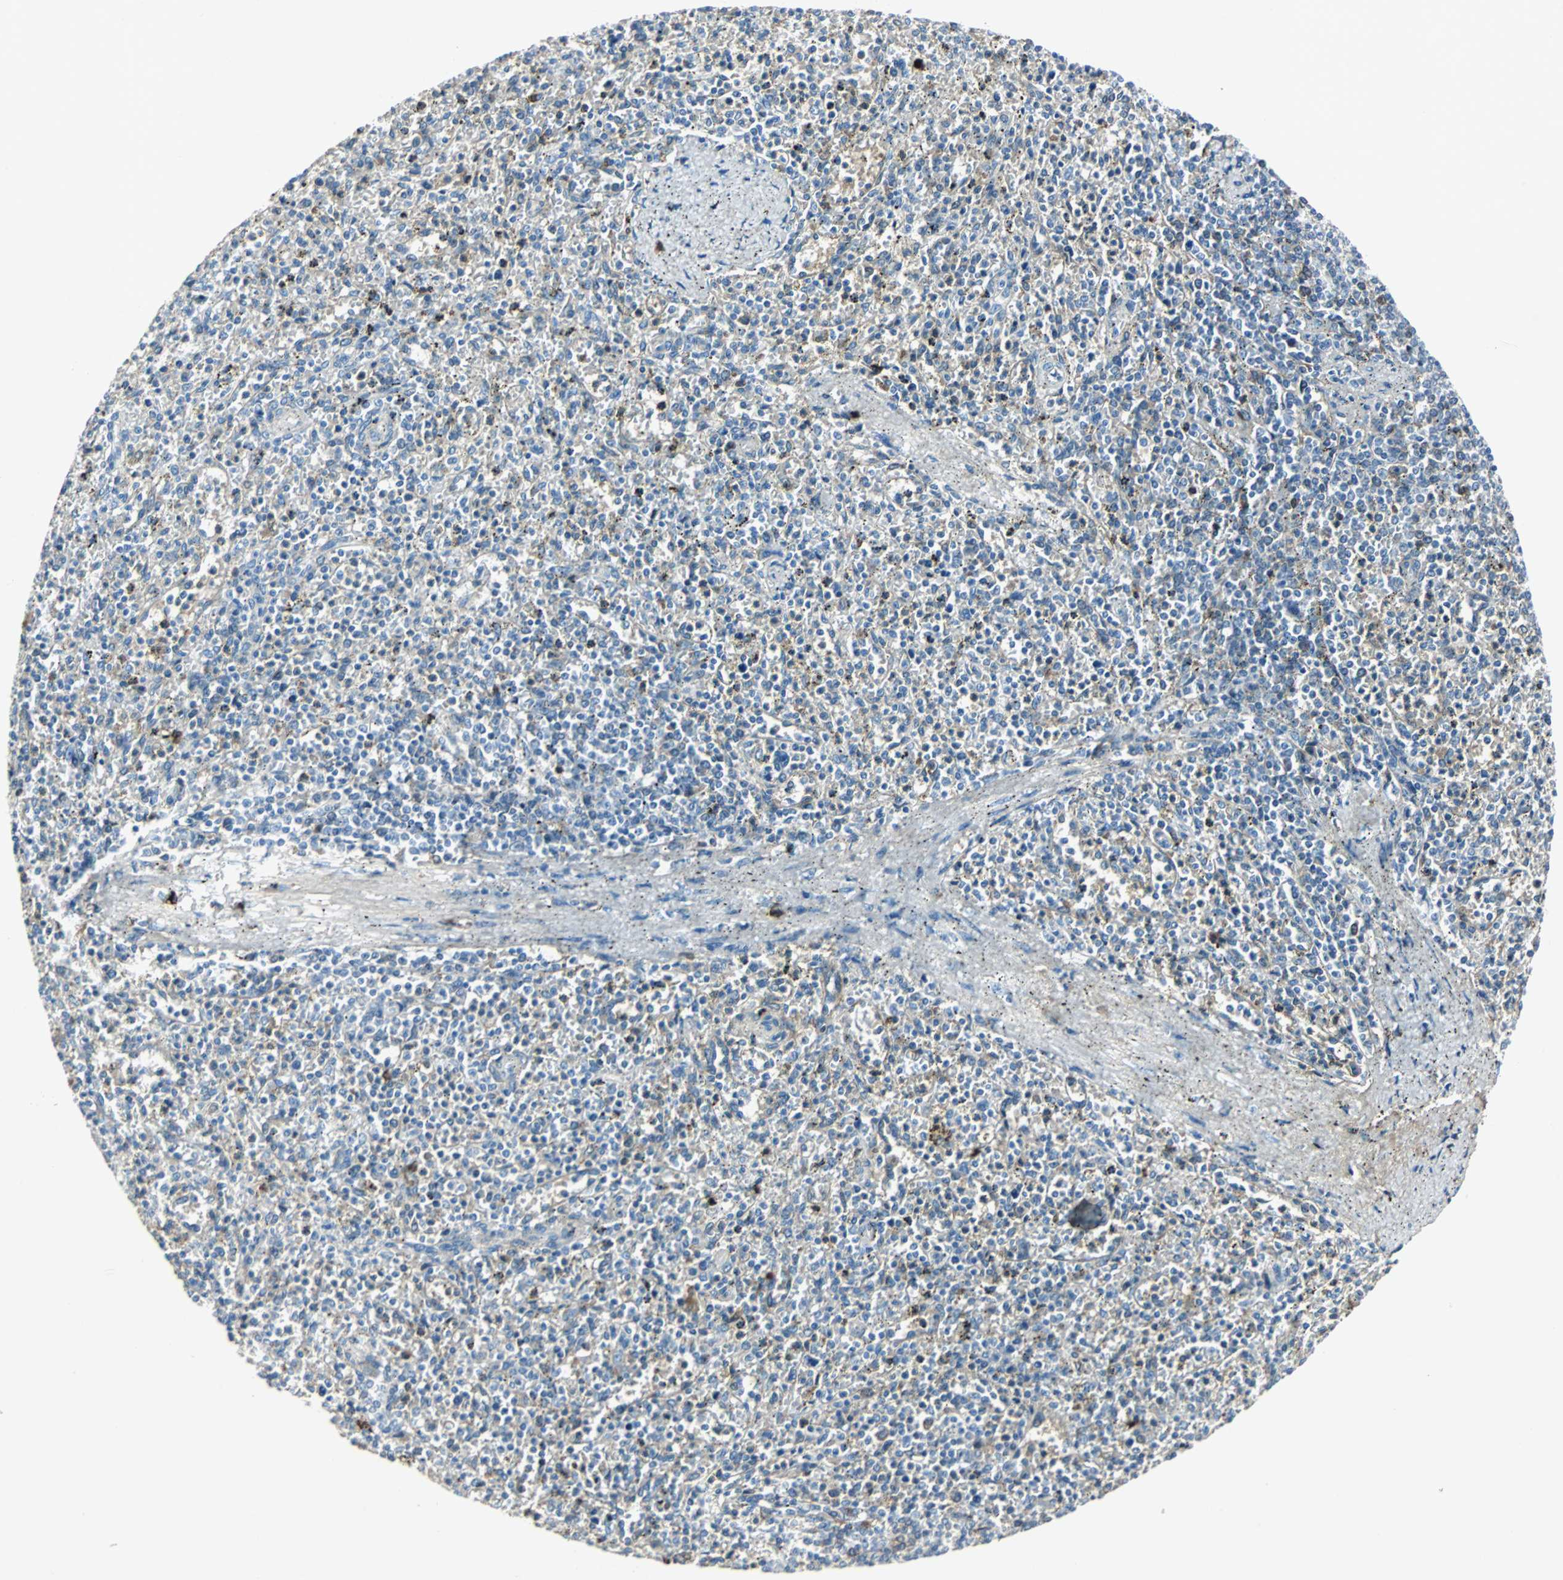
{"staining": {"intensity": "weak", "quantity": "<25%", "location": "cytoplasmic/membranous"}, "tissue": "spleen", "cell_type": "Cells in red pulp", "image_type": "normal", "snomed": [{"axis": "morphology", "description": "Normal tissue, NOS"}, {"axis": "topography", "description": "Spleen"}], "caption": "Immunohistochemistry (IHC) photomicrograph of unremarkable human spleen stained for a protein (brown), which exhibits no staining in cells in red pulp.", "gene": "IGHA1", "patient": {"sex": "male", "age": 72}}